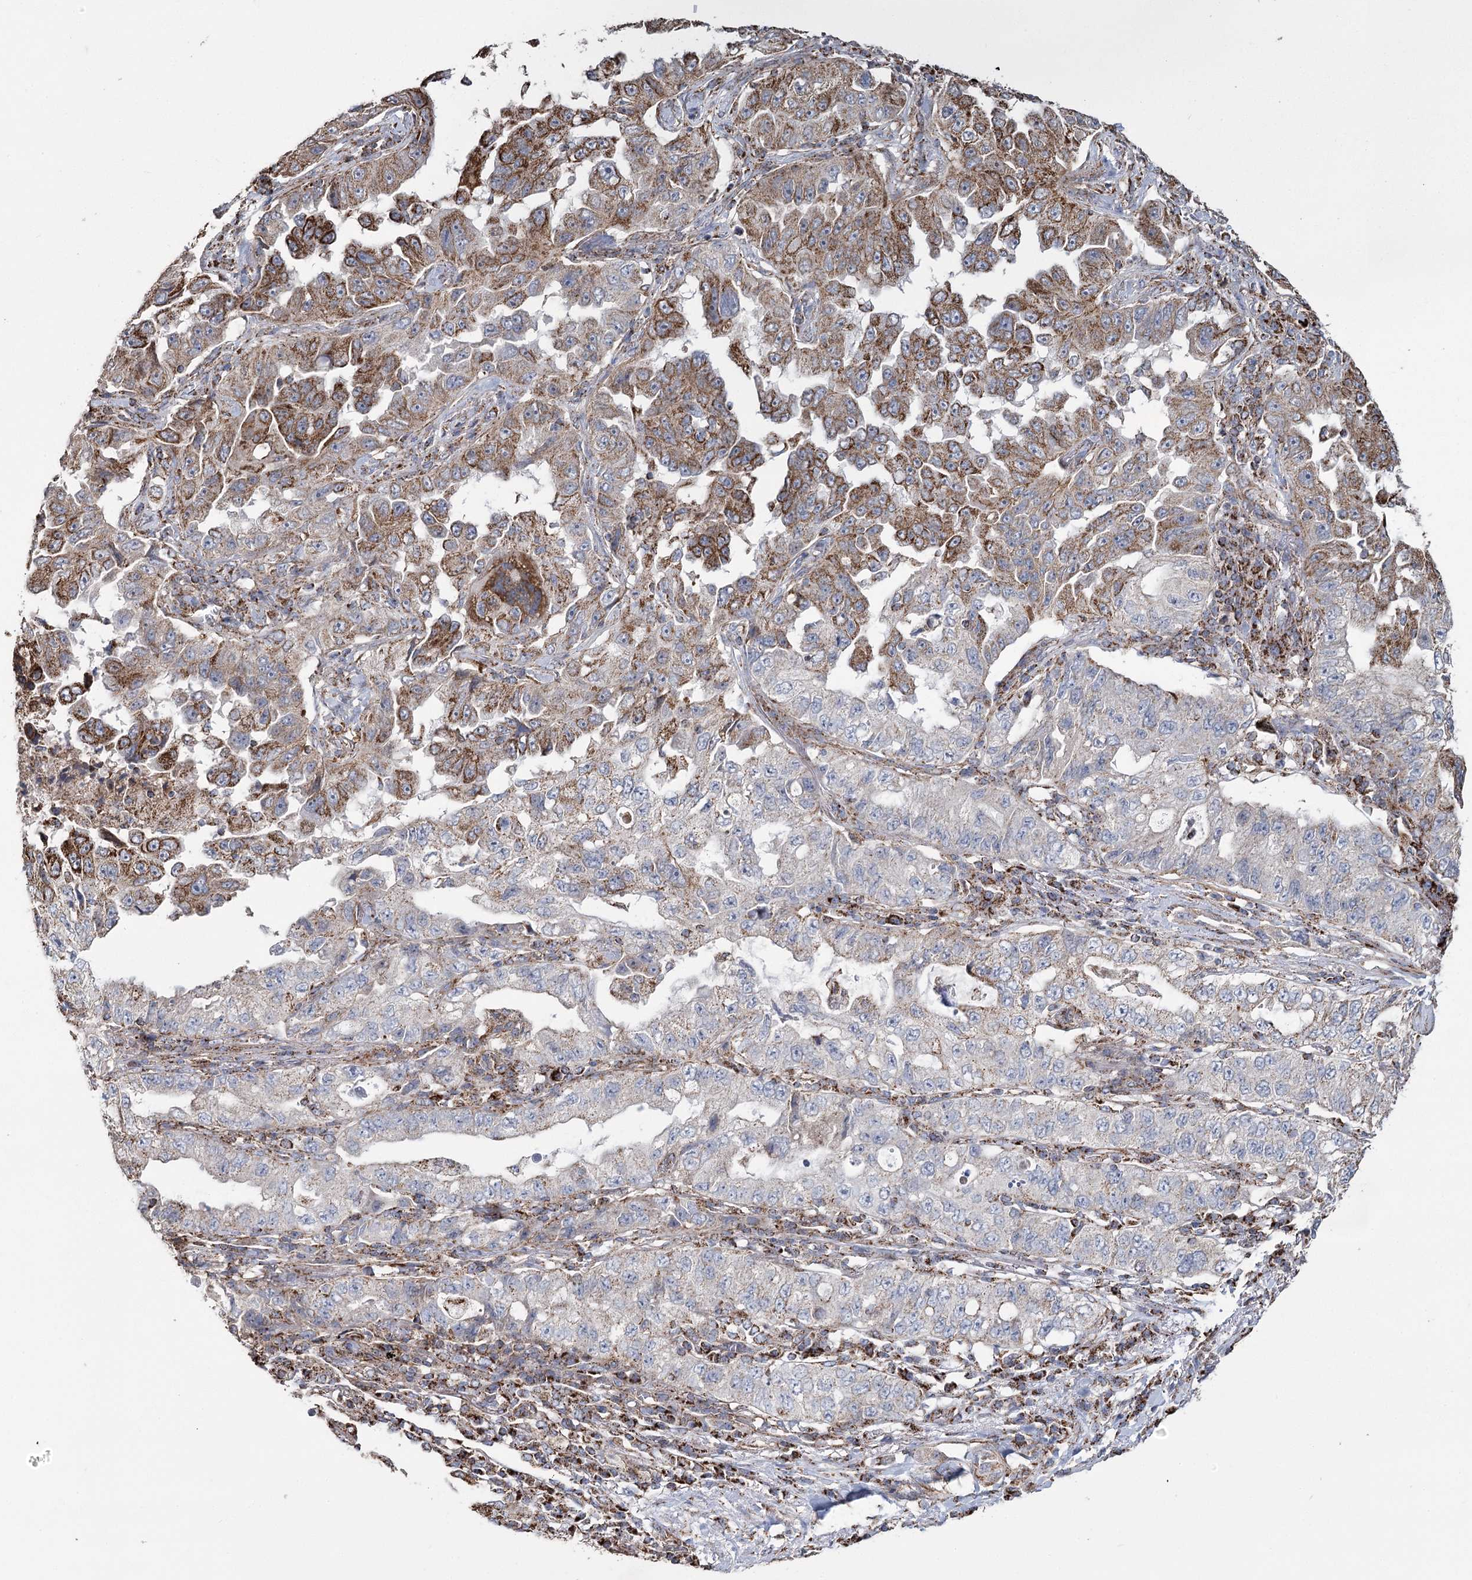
{"staining": {"intensity": "strong", "quantity": "<25%", "location": "cytoplasmic/membranous"}, "tissue": "lung cancer", "cell_type": "Tumor cells", "image_type": "cancer", "snomed": [{"axis": "morphology", "description": "Adenocarcinoma, NOS"}, {"axis": "topography", "description": "Lung"}], "caption": "An immunohistochemistry (IHC) histopathology image of neoplastic tissue is shown. Protein staining in brown highlights strong cytoplasmic/membranous positivity in lung cancer within tumor cells. The protein is stained brown, and the nuclei are stained in blue (DAB IHC with brightfield microscopy, high magnification).", "gene": "RANBP3L", "patient": {"sex": "female", "age": 51}}